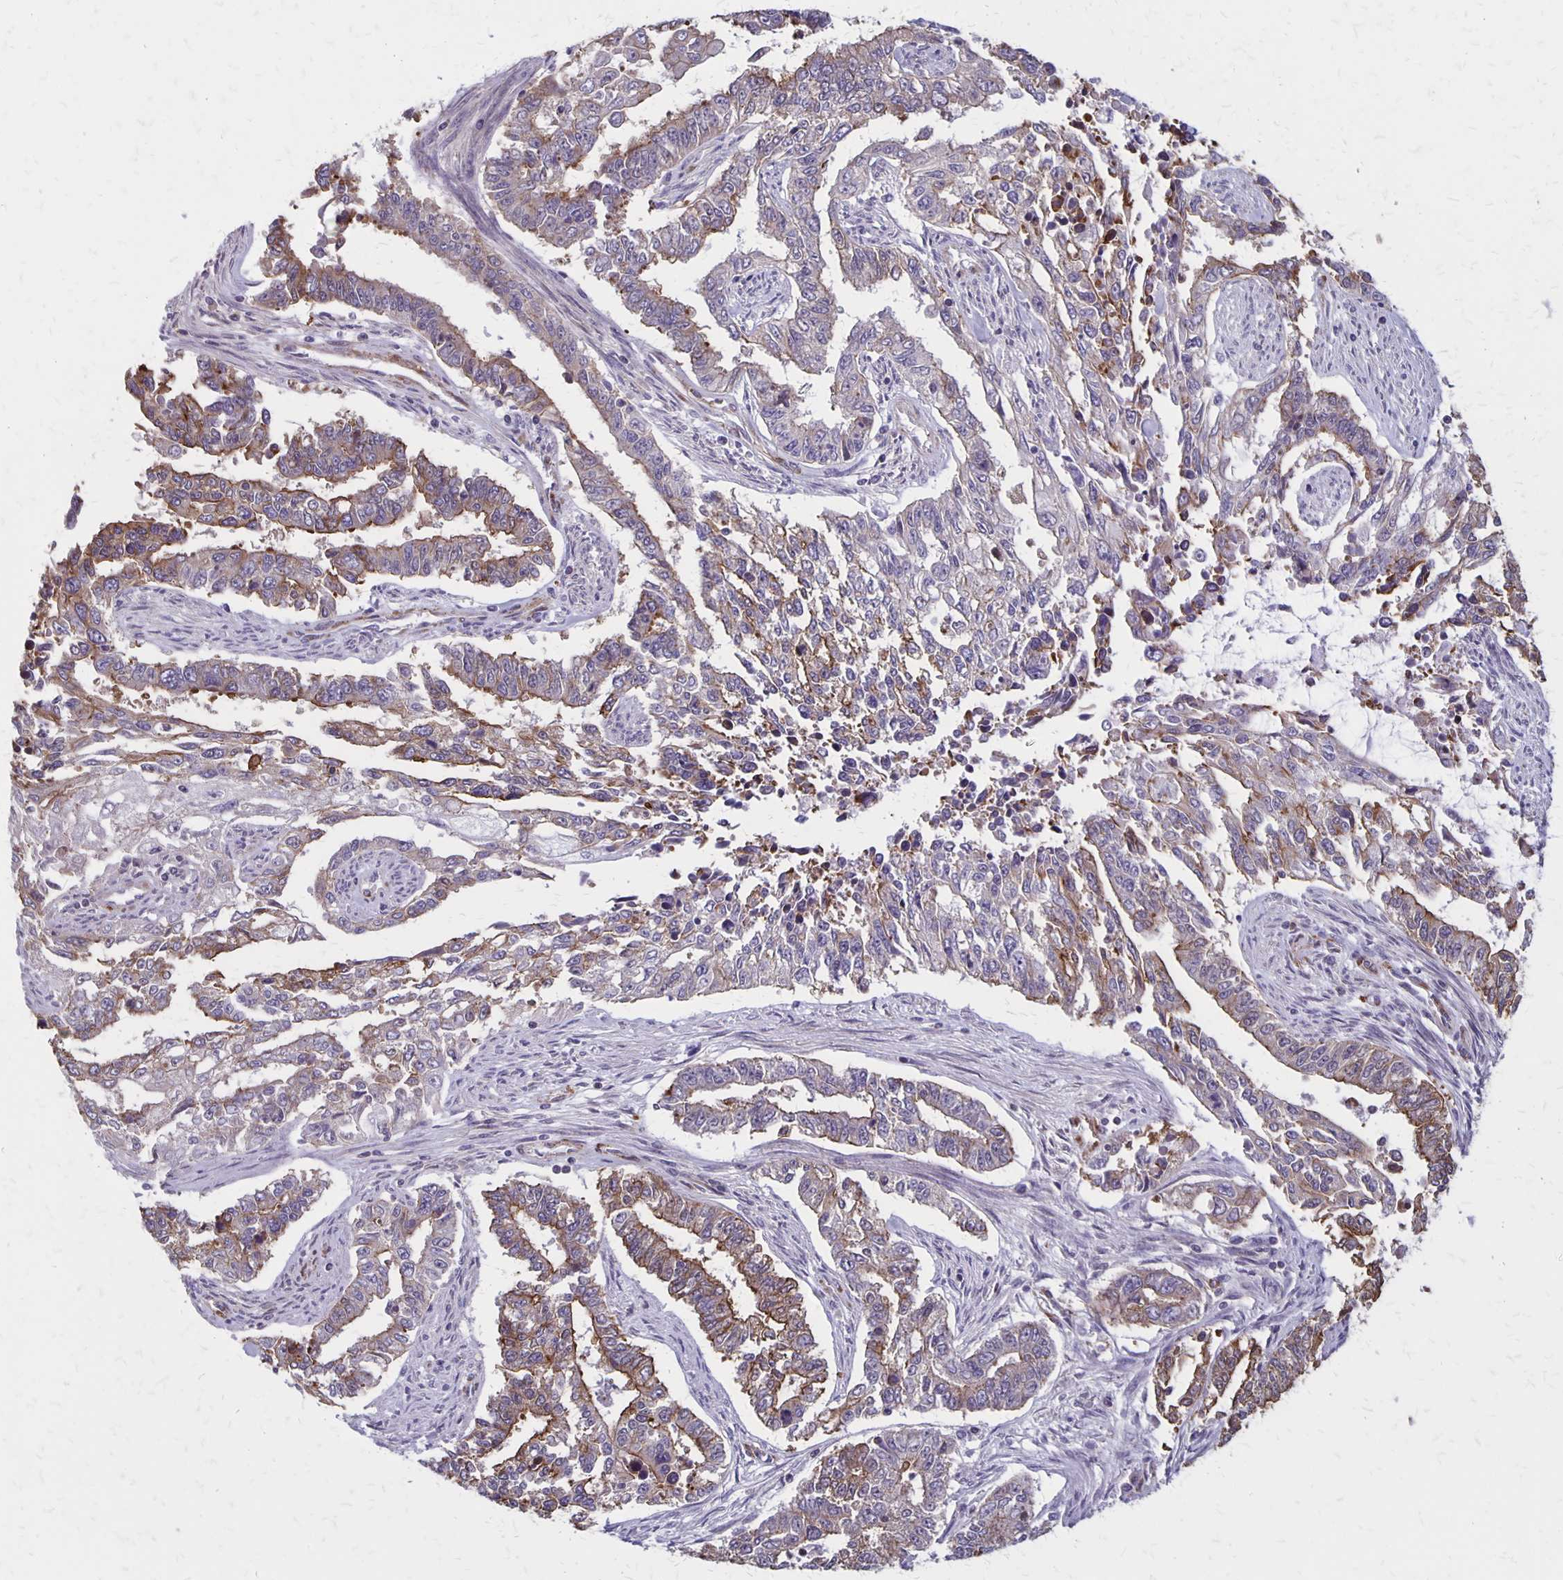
{"staining": {"intensity": "moderate", "quantity": "25%-75%", "location": "cytoplasmic/membranous"}, "tissue": "endometrial cancer", "cell_type": "Tumor cells", "image_type": "cancer", "snomed": [{"axis": "morphology", "description": "Adenocarcinoma, NOS"}, {"axis": "topography", "description": "Uterus"}], "caption": "This is a micrograph of immunohistochemistry (IHC) staining of endometrial cancer, which shows moderate positivity in the cytoplasmic/membranous of tumor cells.", "gene": "SEPTIN5", "patient": {"sex": "female", "age": 59}}